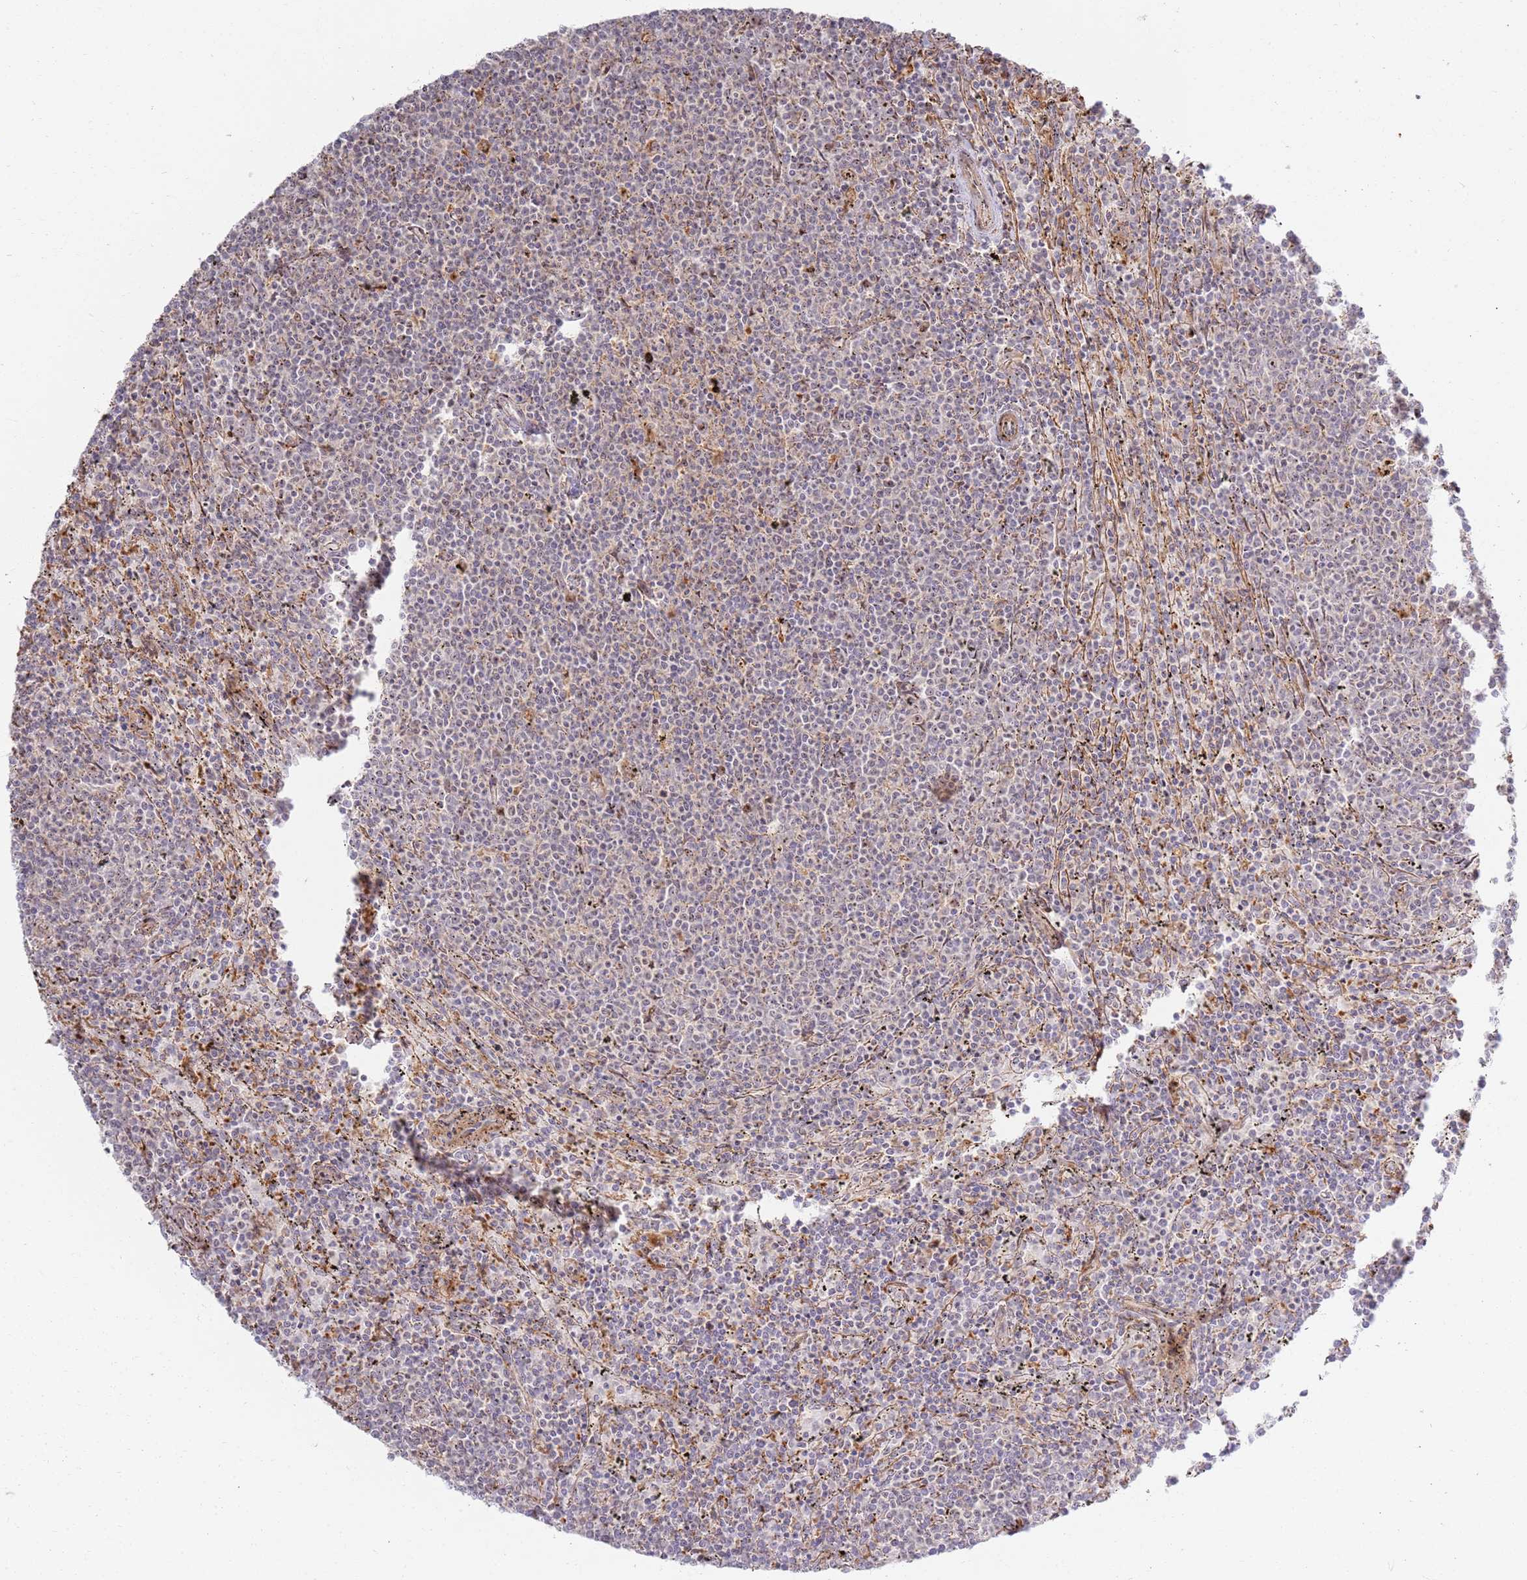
{"staining": {"intensity": "negative", "quantity": "none", "location": "none"}, "tissue": "lymphoma", "cell_type": "Tumor cells", "image_type": "cancer", "snomed": [{"axis": "morphology", "description": "Malignant lymphoma, non-Hodgkin's type, Low grade"}, {"axis": "topography", "description": "Spleen"}], "caption": "An image of lymphoma stained for a protein displays no brown staining in tumor cells.", "gene": "CNPY1", "patient": {"sex": "female", "age": 50}}